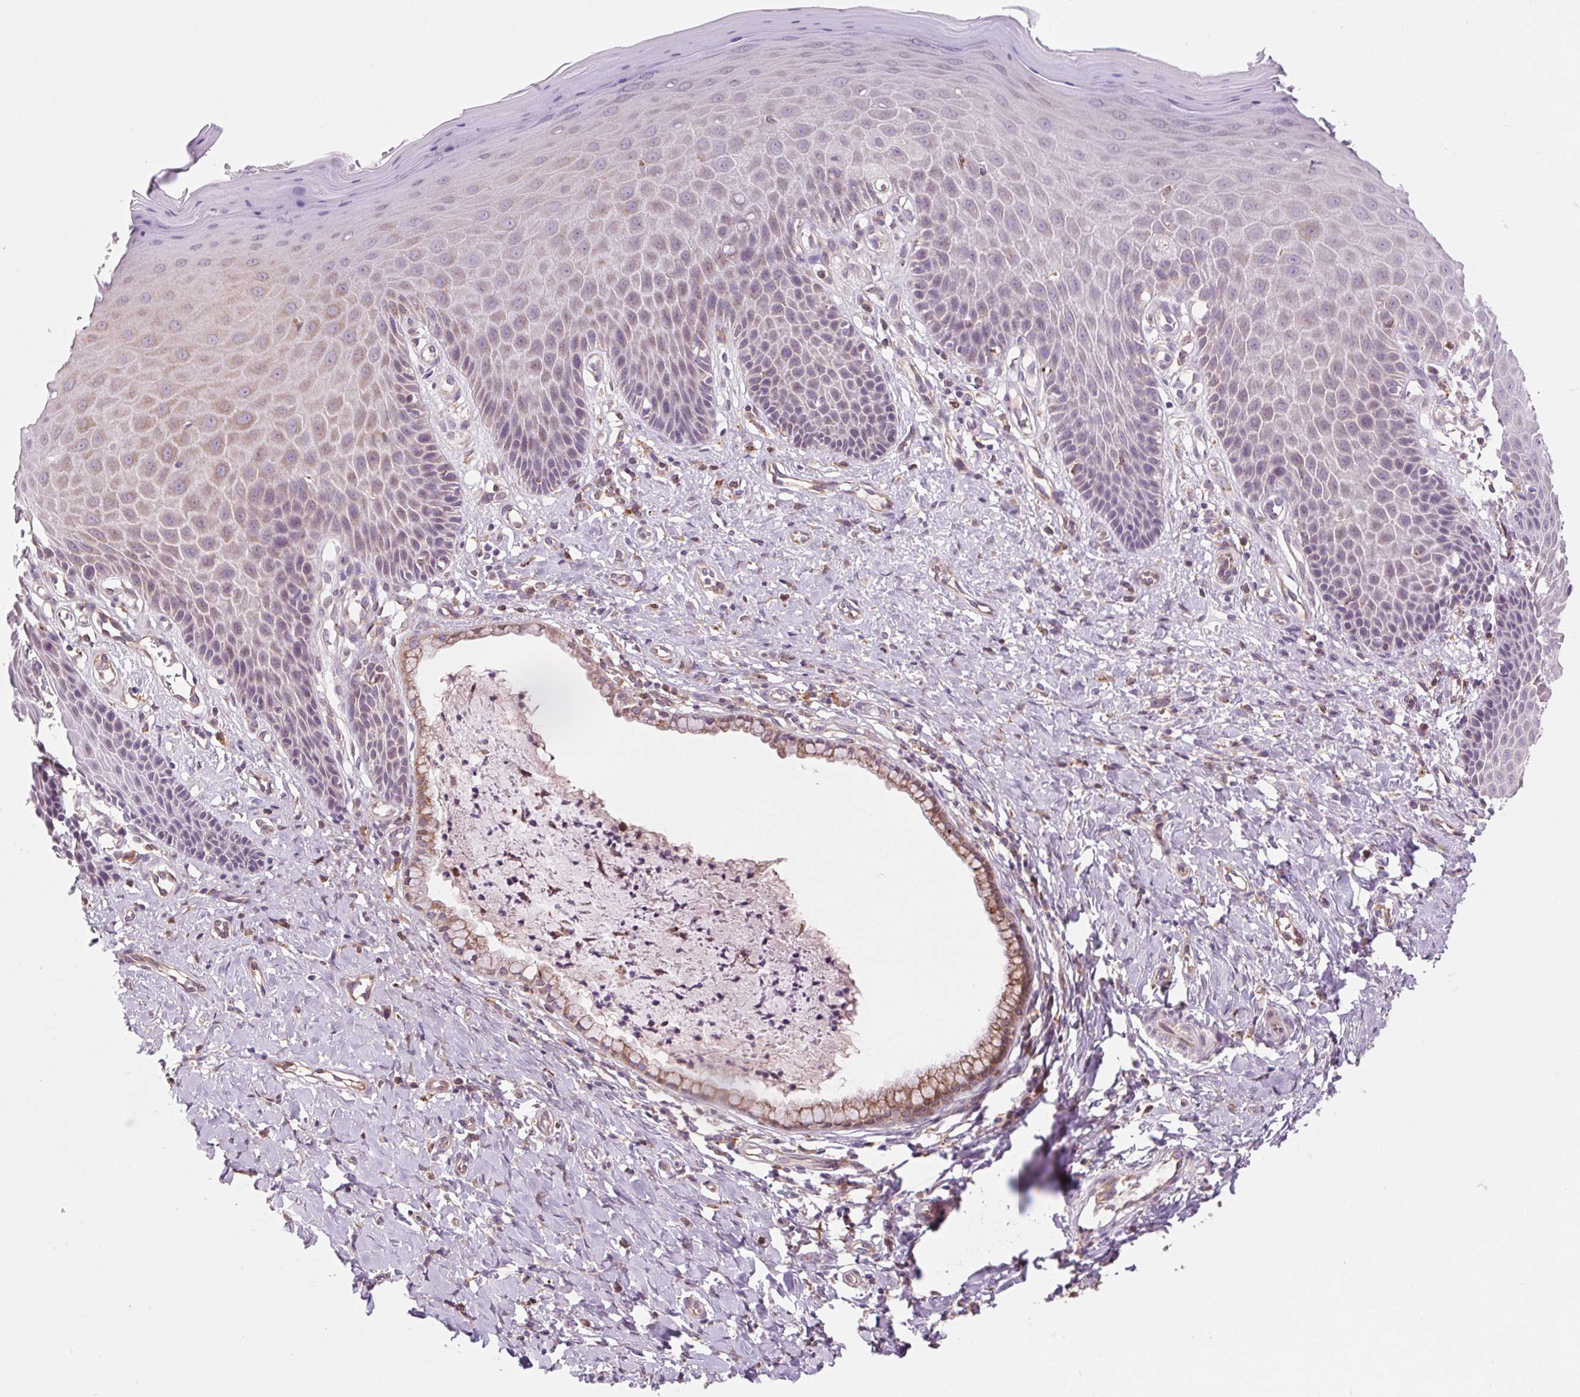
{"staining": {"intensity": "weak", "quantity": "25%-75%", "location": "cytoplasmic/membranous,nuclear"}, "tissue": "vagina", "cell_type": "Squamous epithelial cells", "image_type": "normal", "snomed": [{"axis": "morphology", "description": "Normal tissue, NOS"}, {"axis": "topography", "description": "Vagina"}], "caption": "A photomicrograph showing weak cytoplasmic/membranous,nuclear staining in approximately 25%-75% of squamous epithelial cells in benign vagina, as visualized by brown immunohistochemical staining.", "gene": "KLHL20", "patient": {"sex": "female", "age": 83}}